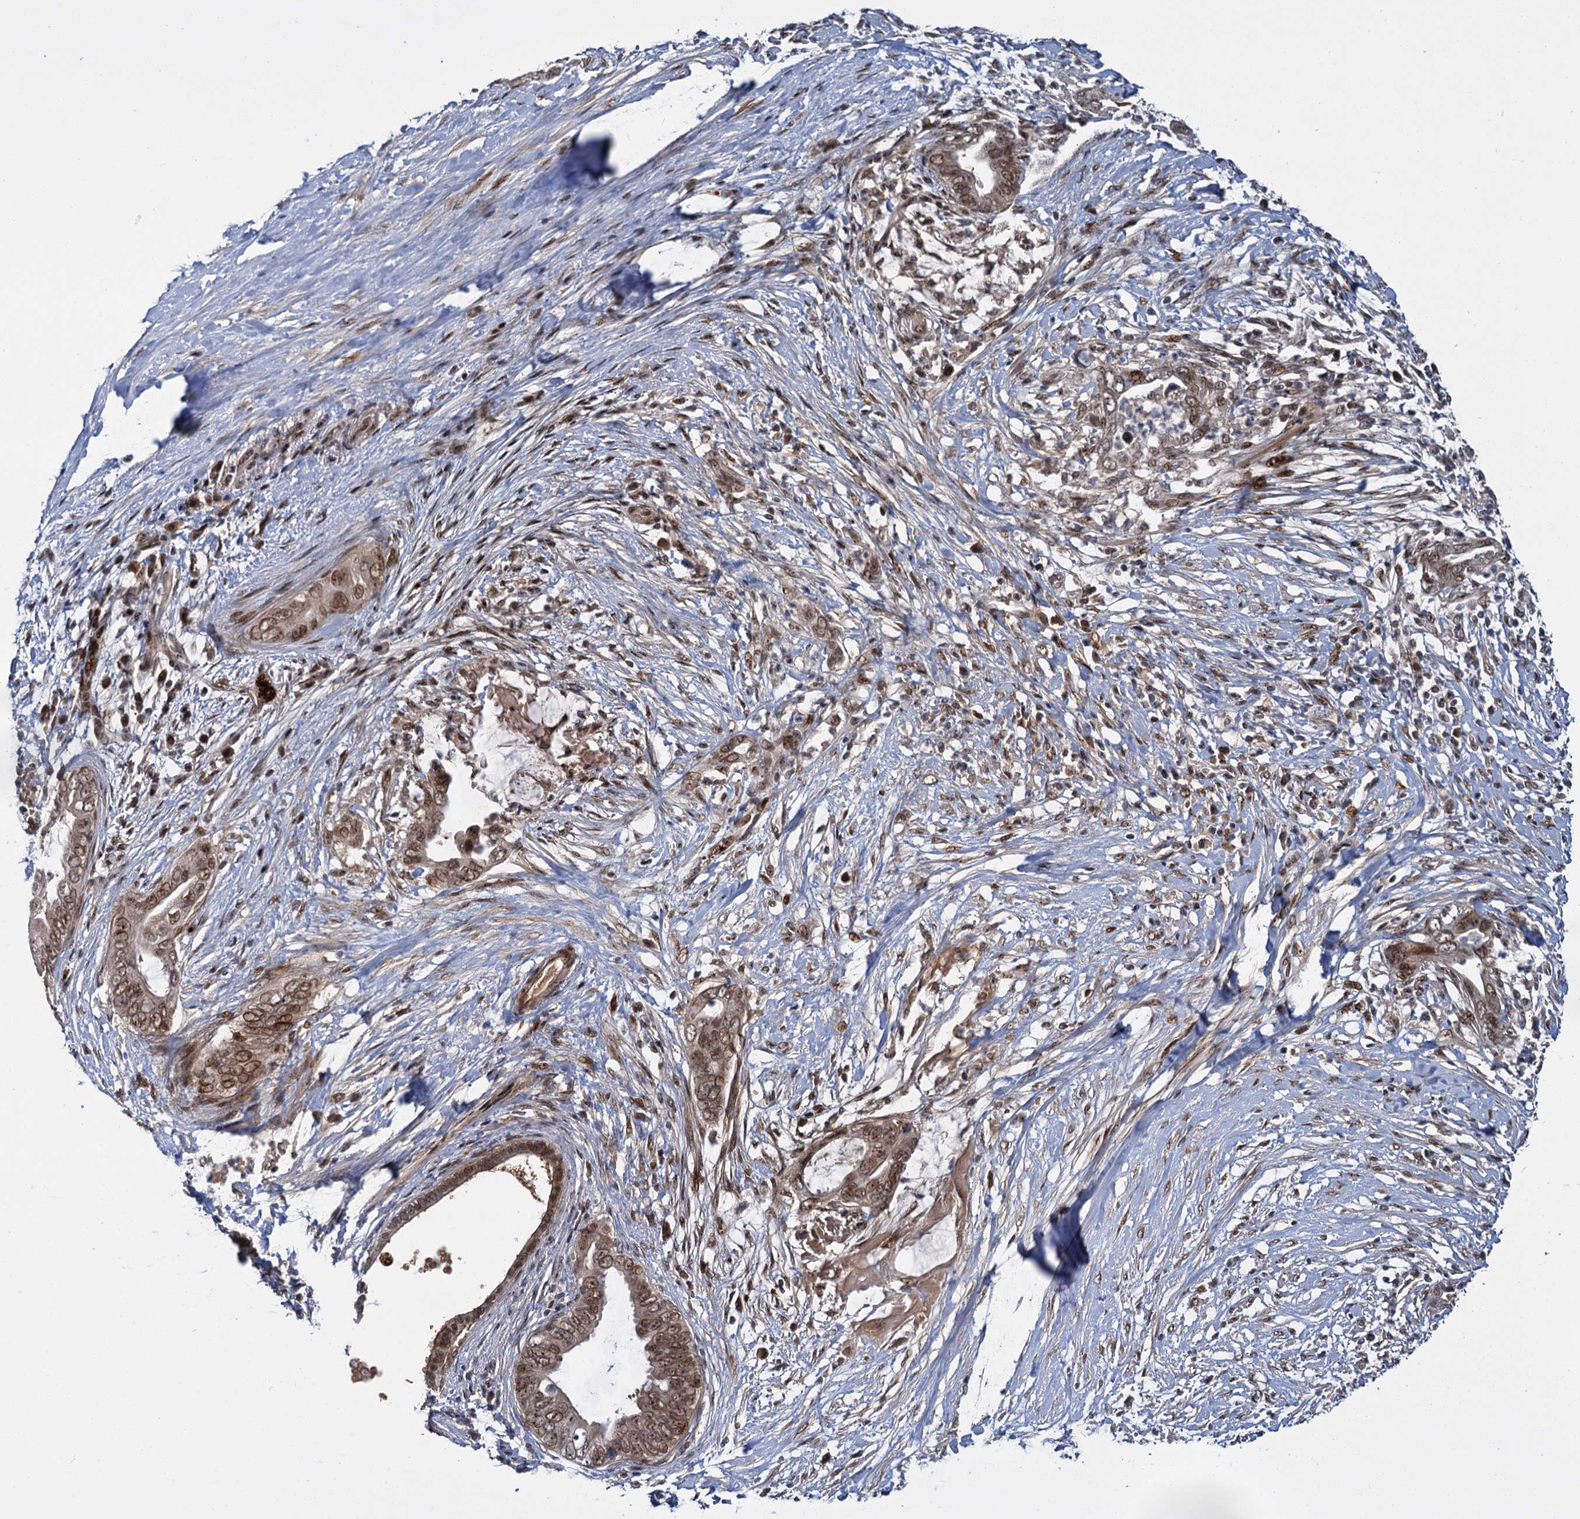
{"staining": {"intensity": "moderate", "quantity": ">75%", "location": "cytoplasmic/membranous,nuclear"}, "tissue": "pancreatic cancer", "cell_type": "Tumor cells", "image_type": "cancer", "snomed": [{"axis": "morphology", "description": "Adenocarcinoma, NOS"}, {"axis": "topography", "description": "Pancreas"}], "caption": "IHC (DAB) staining of adenocarcinoma (pancreatic) demonstrates moderate cytoplasmic/membranous and nuclear protein positivity in about >75% of tumor cells. (DAB (3,3'-diaminobenzidine) = brown stain, brightfield microscopy at high magnification).", "gene": "MBD6", "patient": {"sex": "male", "age": 75}}